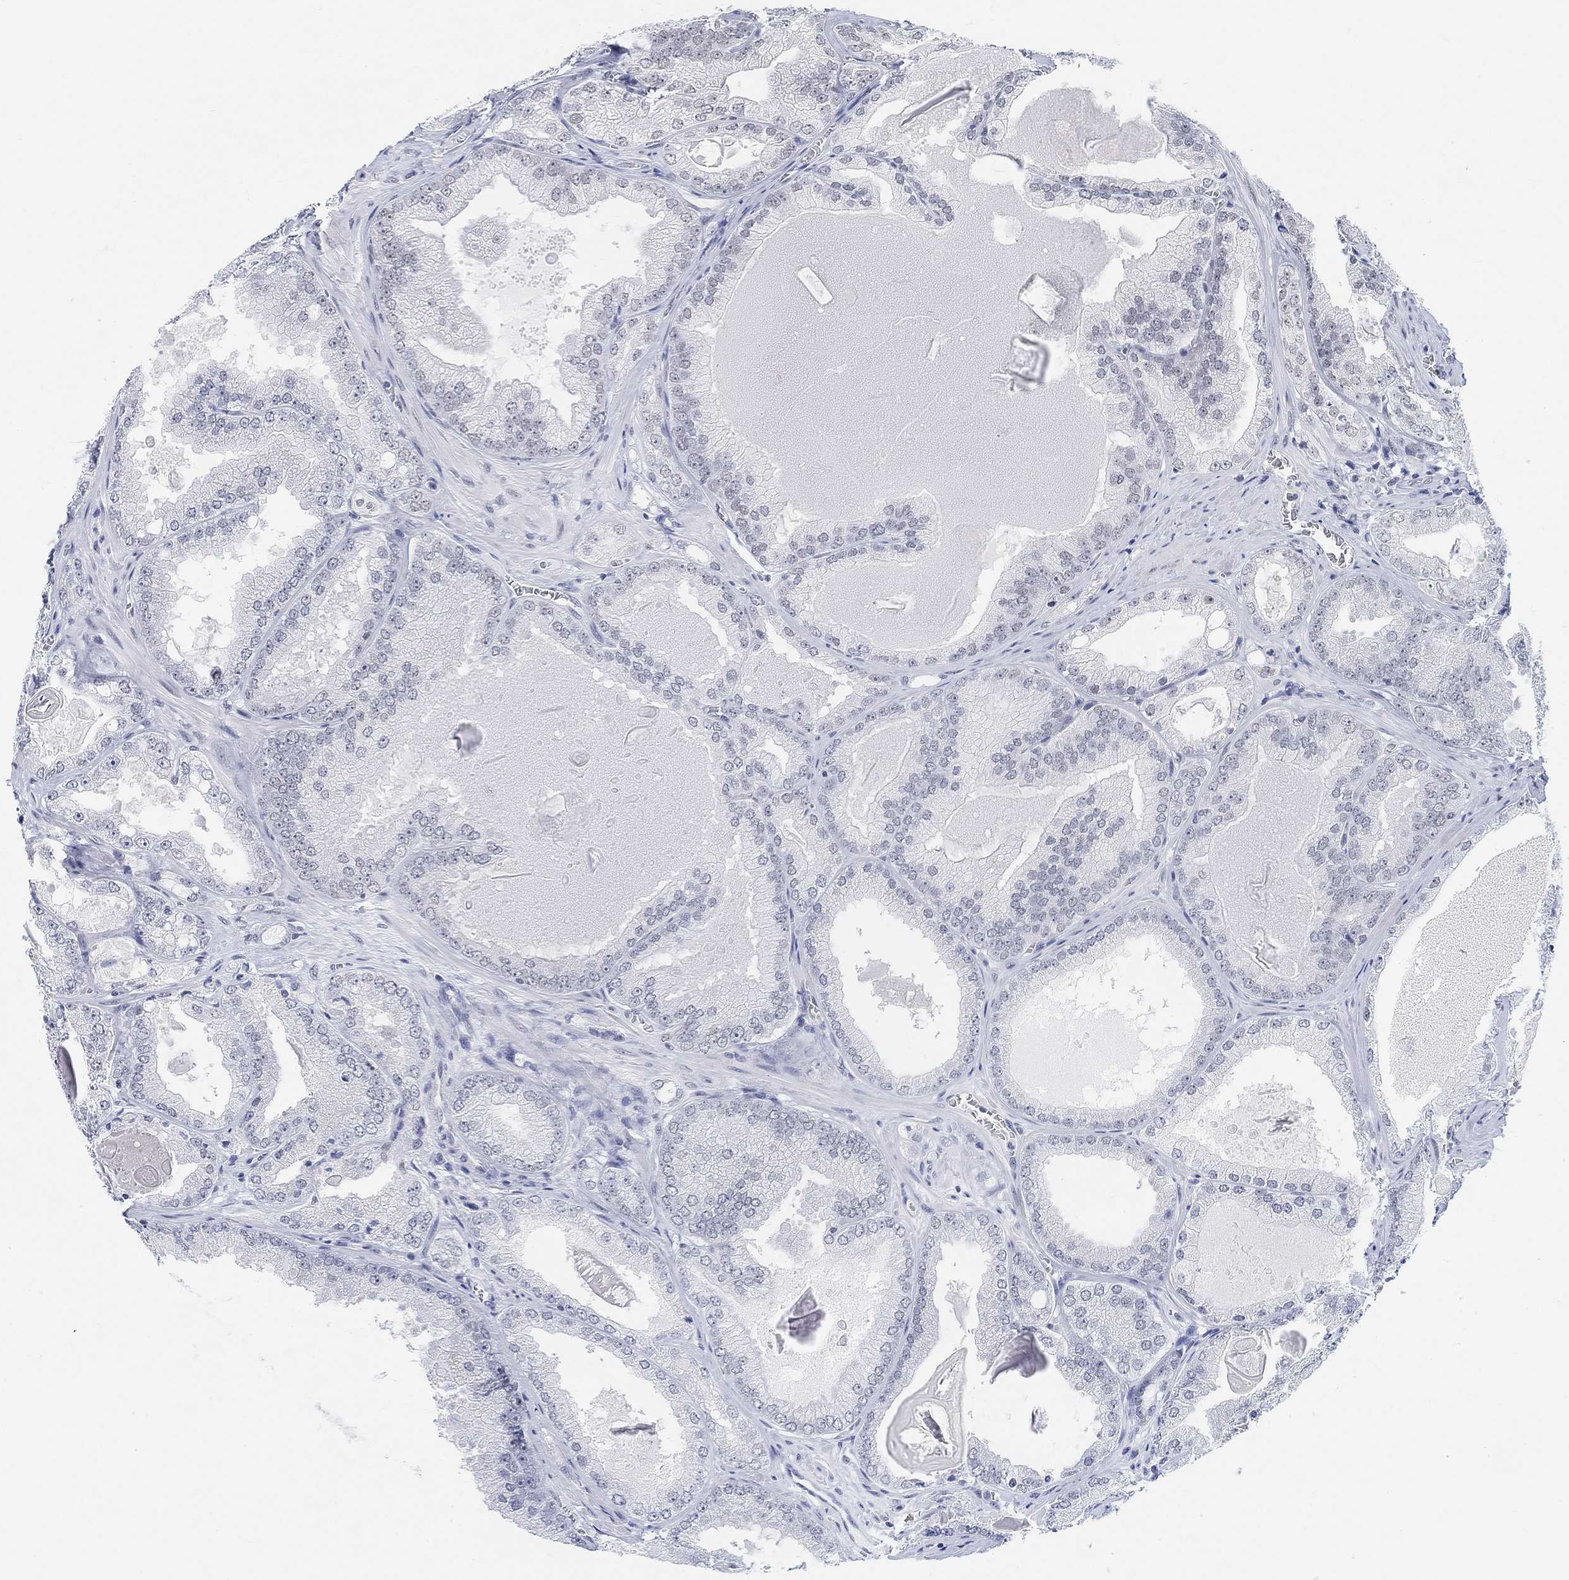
{"staining": {"intensity": "negative", "quantity": "none", "location": "none"}, "tissue": "prostate cancer", "cell_type": "Tumor cells", "image_type": "cancer", "snomed": [{"axis": "morphology", "description": "Adenocarcinoma, Low grade"}, {"axis": "topography", "description": "Prostate"}], "caption": "Tumor cells show no significant positivity in low-grade adenocarcinoma (prostate).", "gene": "PURG", "patient": {"sex": "male", "age": 72}}